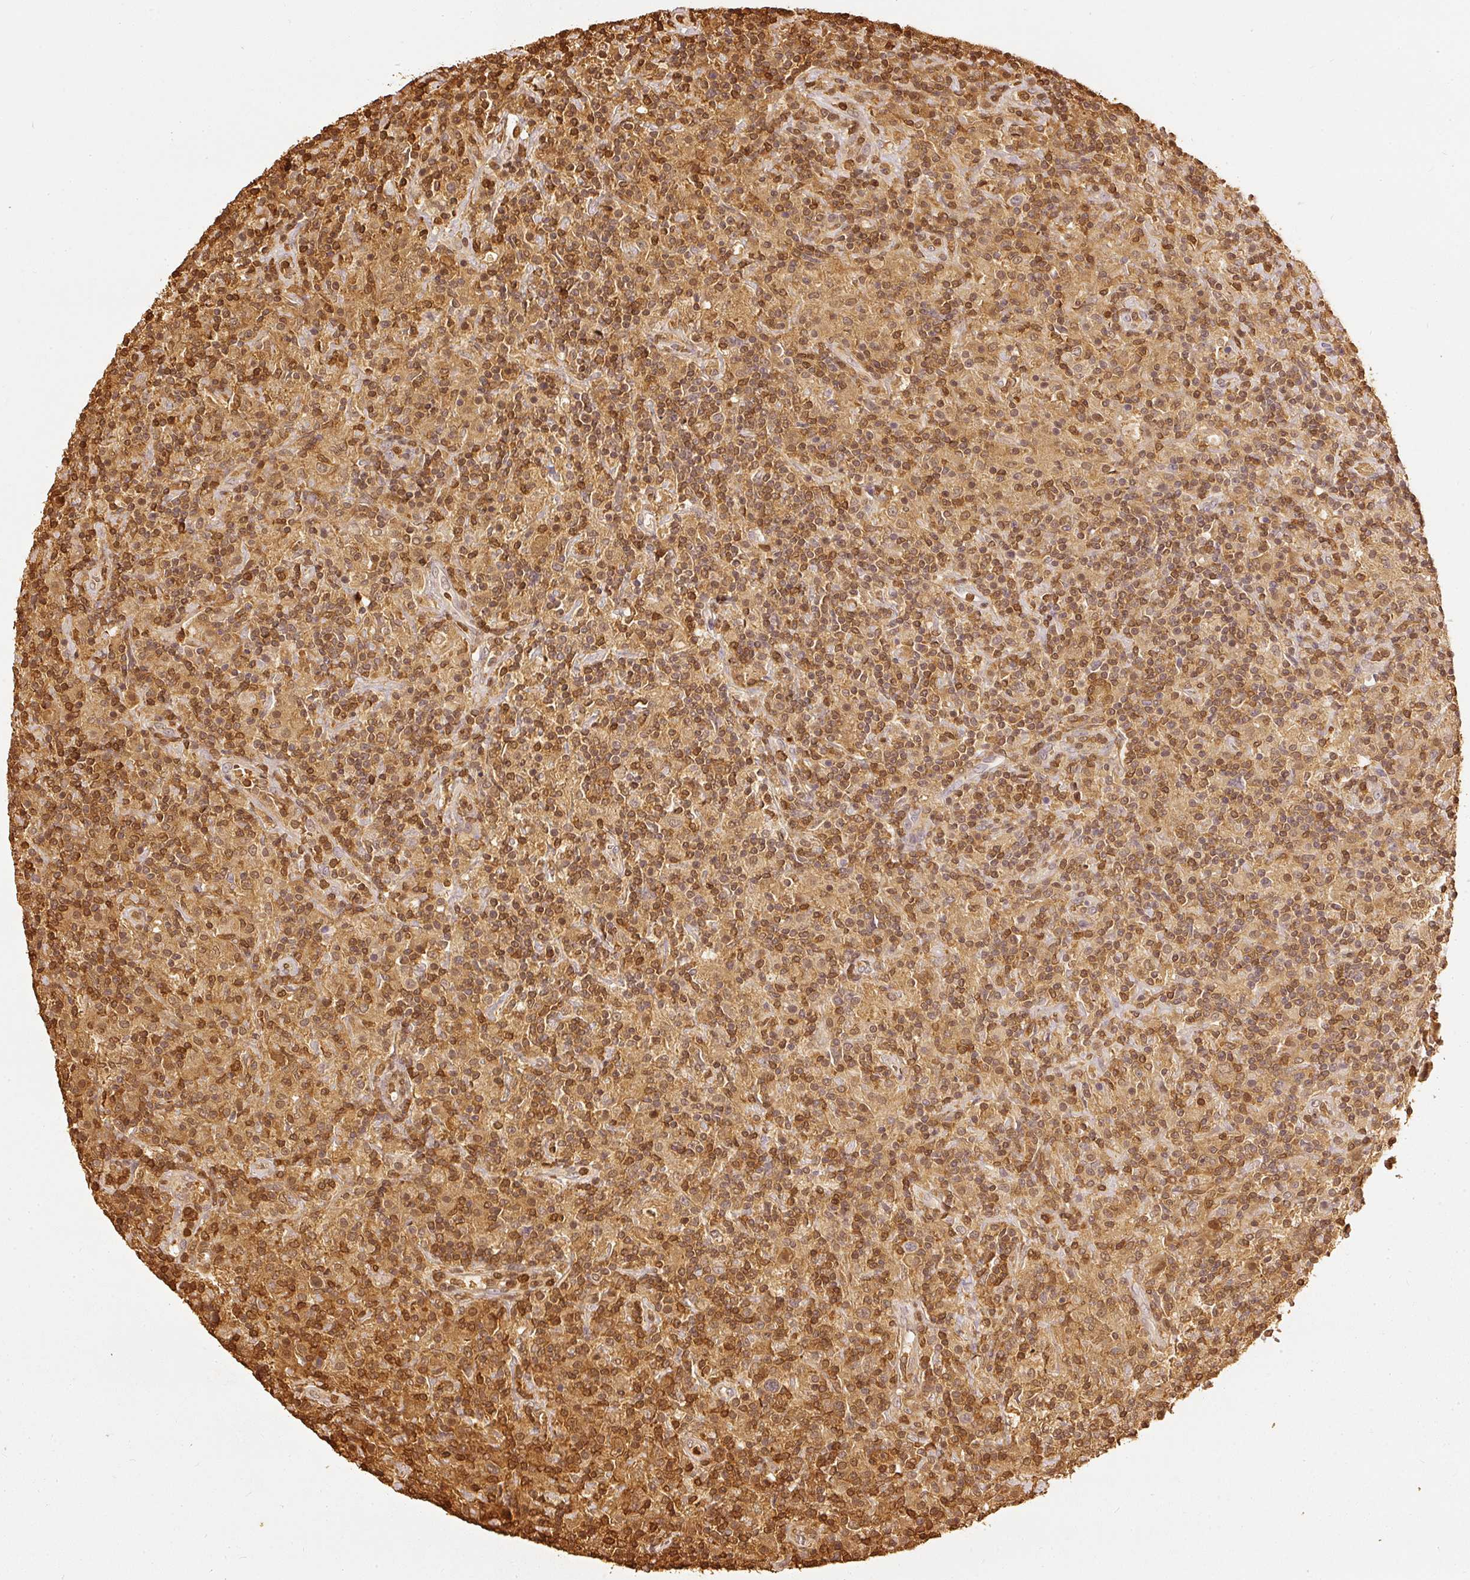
{"staining": {"intensity": "moderate", "quantity": ">75%", "location": "cytoplasmic/membranous,nuclear"}, "tissue": "lymphoma", "cell_type": "Tumor cells", "image_type": "cancer", "snomed": [{"axis": "morphology", "description": "Hodgkin's disease, NOS"}, {"axis": "topography", "description": "Lymph node"}], "caption": "Human lymphoma stained for a protein (brown) demonstrates moderate cytoplasmic/membranous and nuclear positive staining in about >75% of tumor cells.", "gene": "PFN1", "patient": {"sex": "male", "age": 70}}